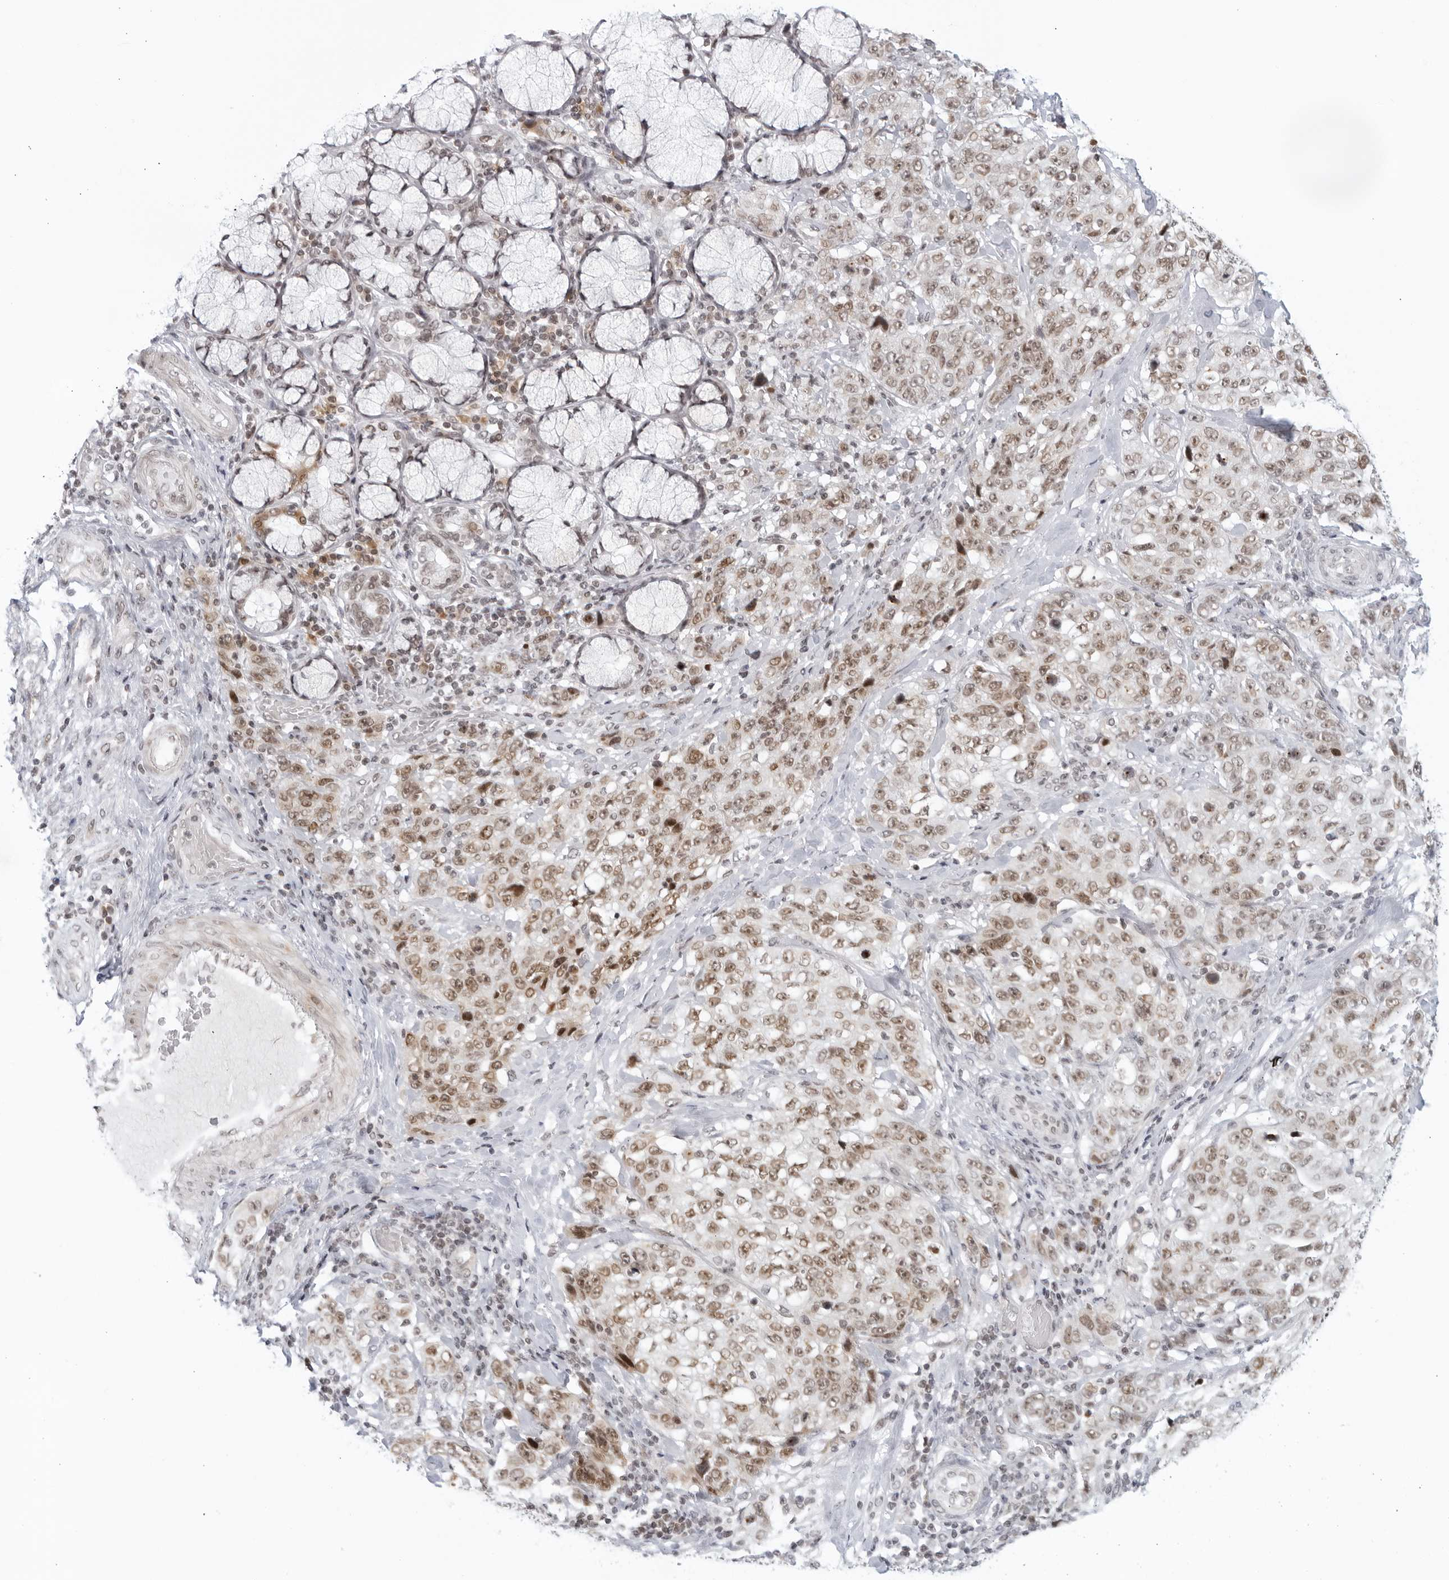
{"staining": {"intensity": "moderate", "quantity": ">75%", "location": "cytoplasmic/membranous,nuclear"}, "tissue": "stomach cancer", "cell_type": "Tumor cells", "image_type": "cancer", "snomed": [{"axis": "morphology", "description": "Adenocarcinoma, NOS"}, {"axis": "topography", "description": "Stomach"}], "caption": "This photomicrograph displays immunohistochemistry staining of human adenocarcinoma (stomach), with medium moderate cytoplasmic/membranous and nuclear positivity in approximately >75% of tumor cells.", "gene": "RAB11FIP3", "patient": {"sex": "male", "age": 48}}